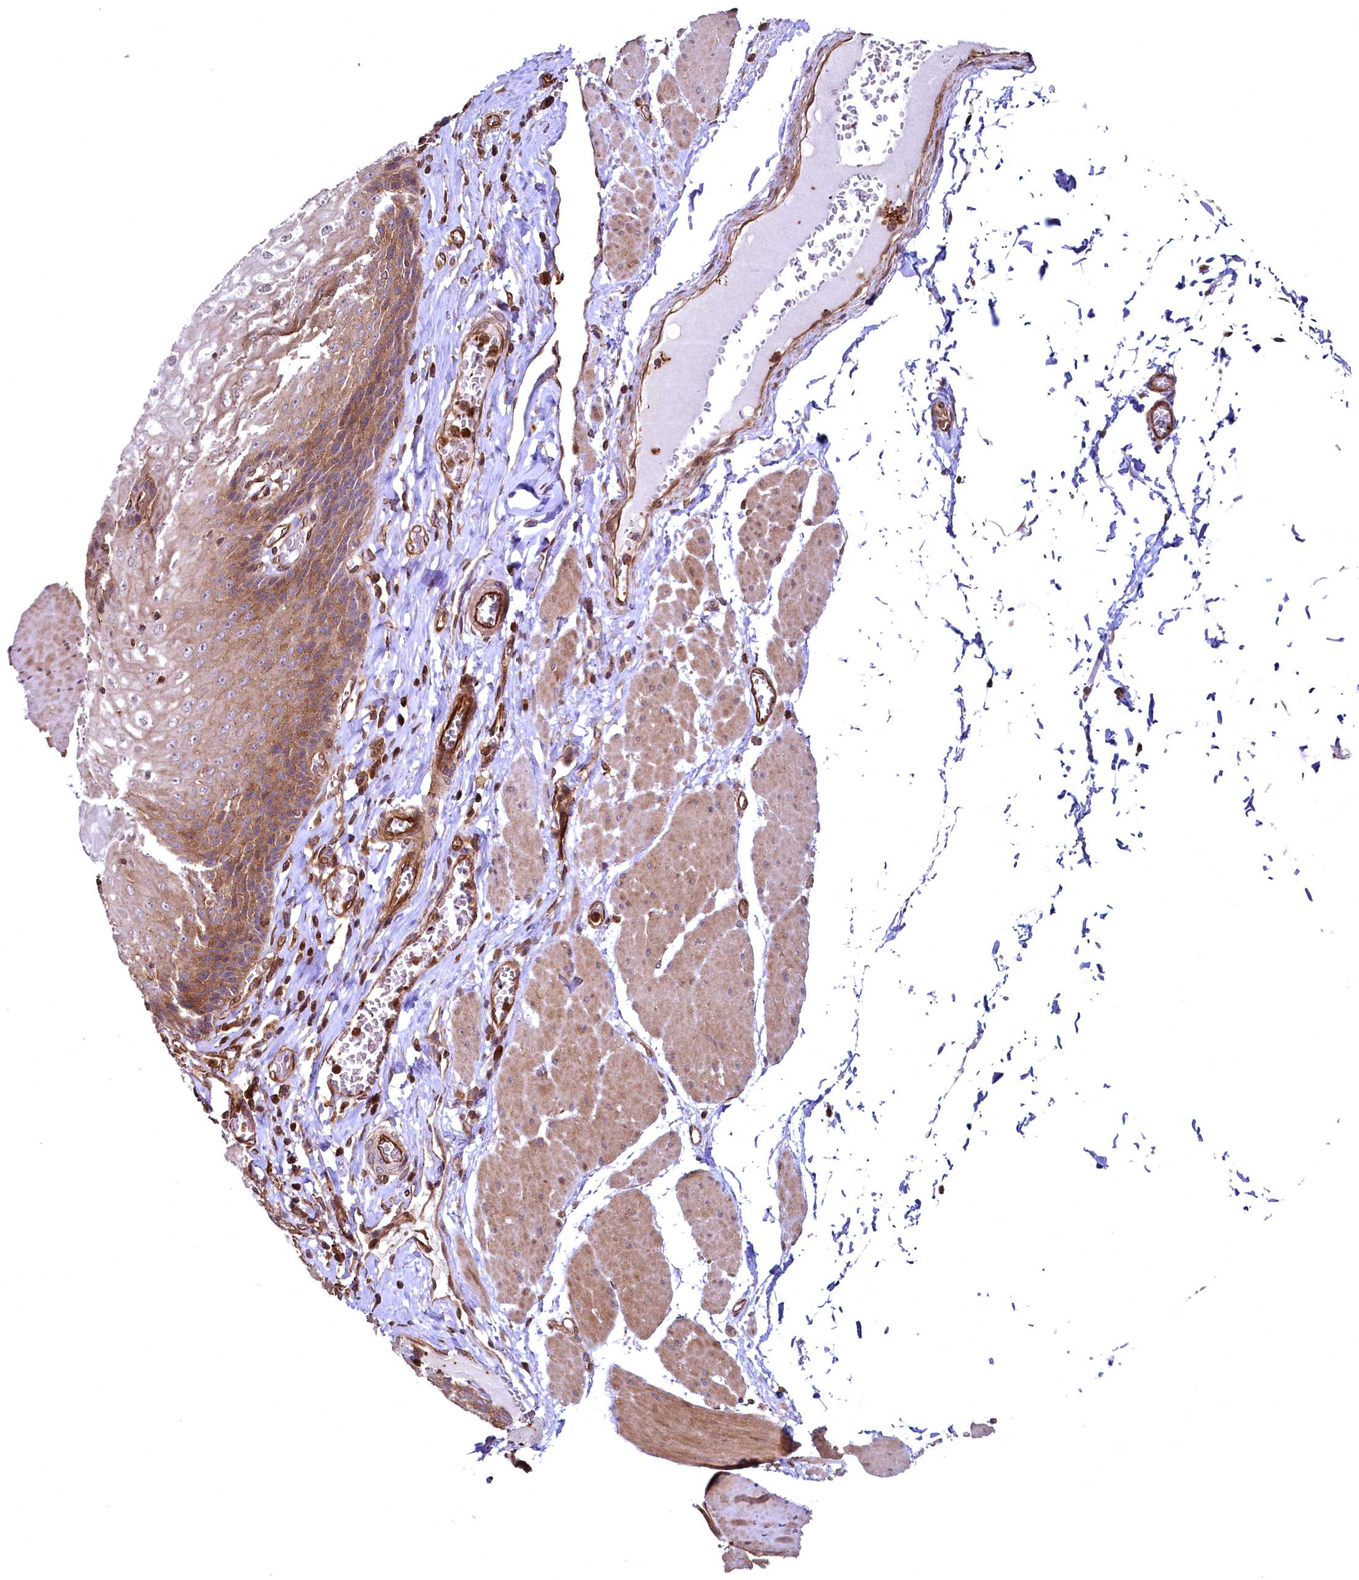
{"staining": {"intensity": "moderate", "quantity": "25%-75%", "location": "cytoplasmic/membranous"}, "tissue": "esophagus", "cell_type": "Squamous epithelial cells", "image_type": "normal", "snomed": [{"axis": "morphology", "description": "Normal tissue, NOS"}, {"axis": "topography", "description": "Esophagus"}], "caption": "Protein expression analysis of normal esophagus demonstrates moderate cytoplasmic/membranous staining in approximately 25%-75% of squamous epithelial cells.", "gene": "SVIP", "patient": {"sex": "male", "age": 60}}